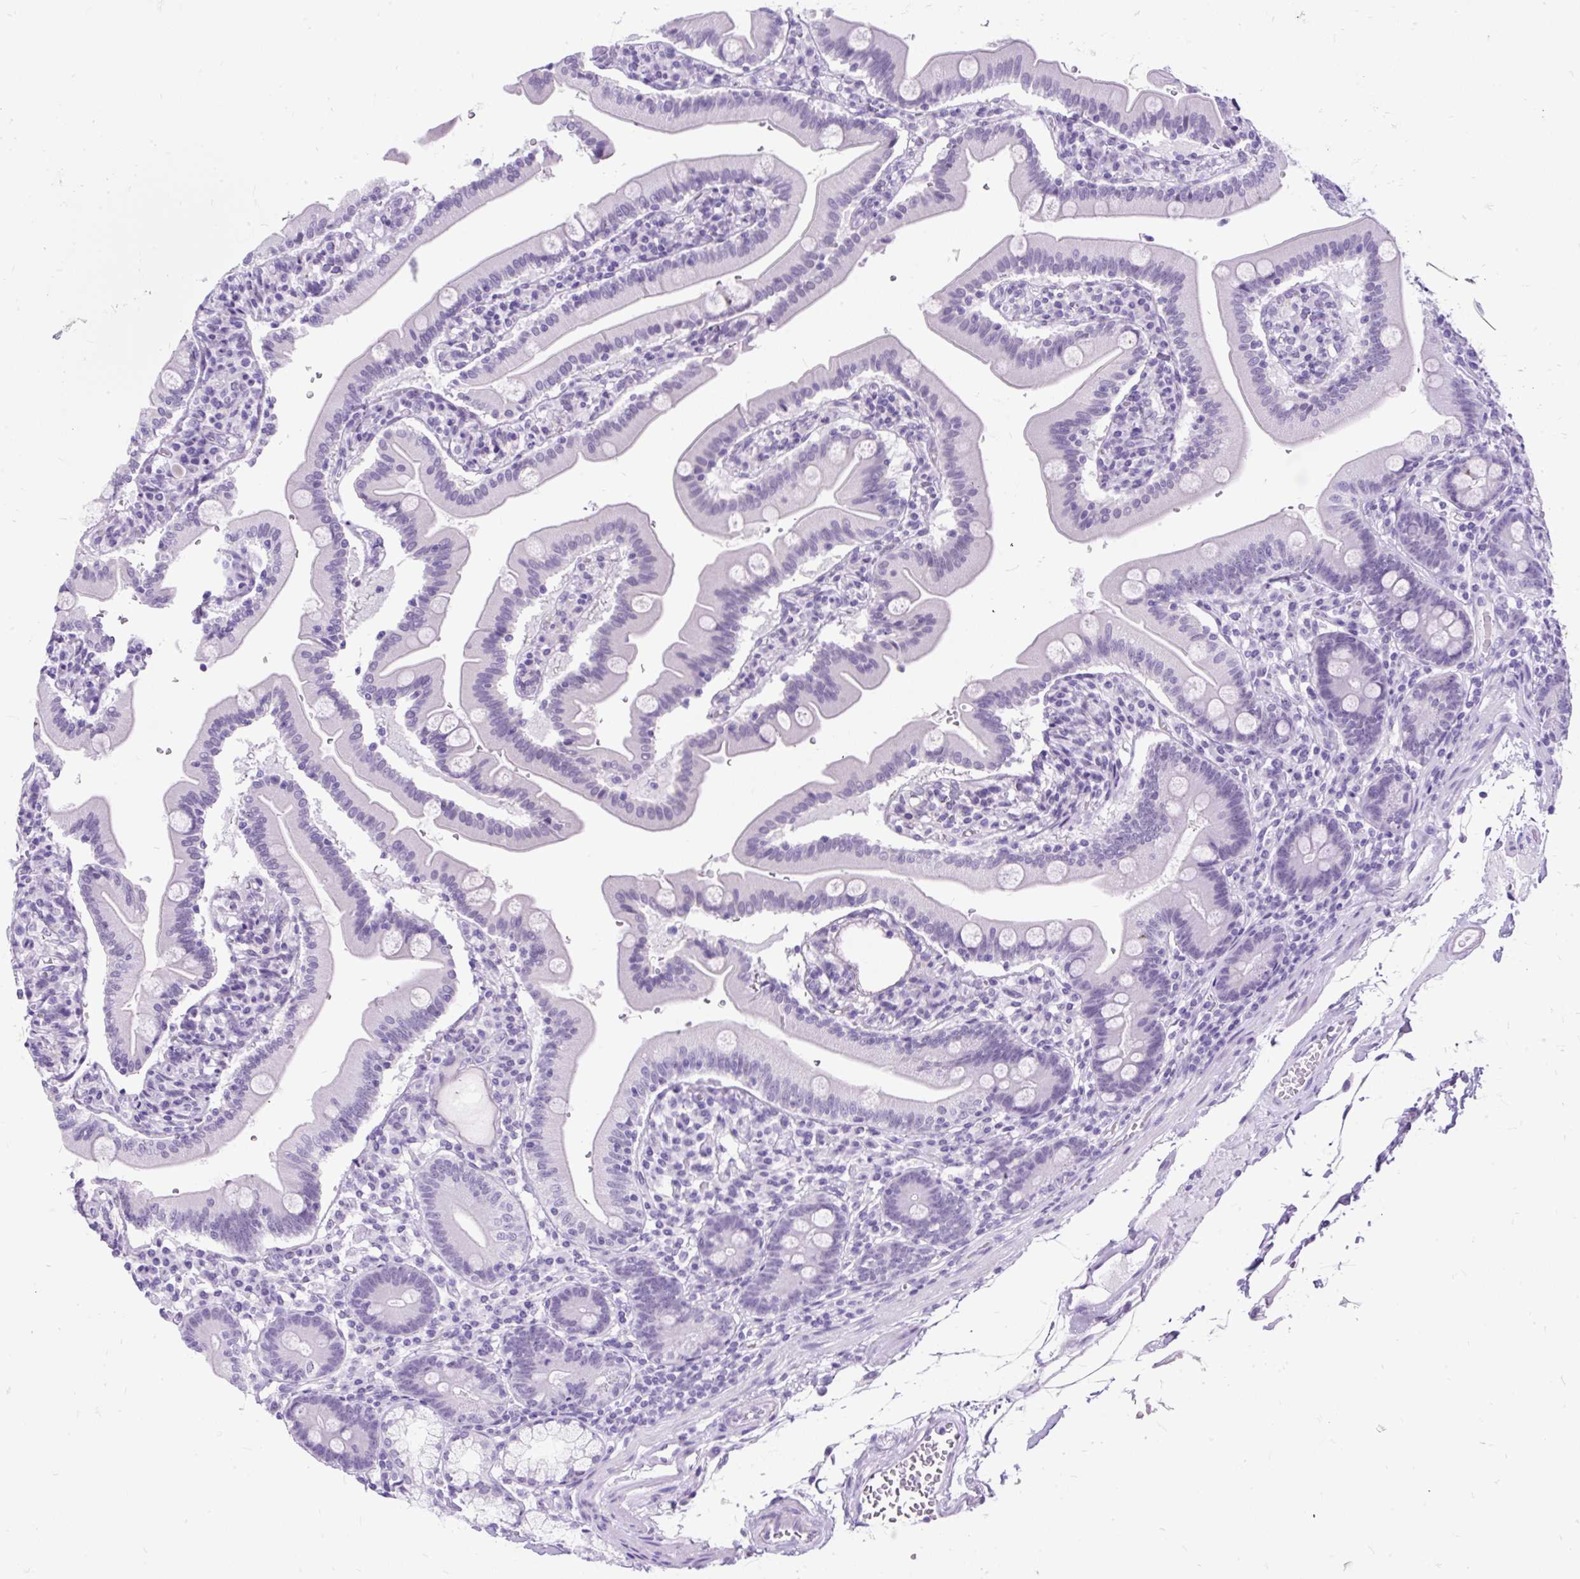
{"staining": {"intensity": "negative", "quantity": "none", "location": "none"}, "tissue": "duodenum", "cell_type": "Glandular cells", "image_type": "normal", "snomed": [{"axis": "morphology", "description": "Normal tissue, NOS"}, {"axis": "topography", "description": "Duodenum"}], "caption": "Immunohistochemistry photomicrograph of unremarkable duodenum stained for a protein (brown), which shows no expression in glandular cells.", "gene": "SCGB1A1", "patient": {"sex": "female", "age": 67}}